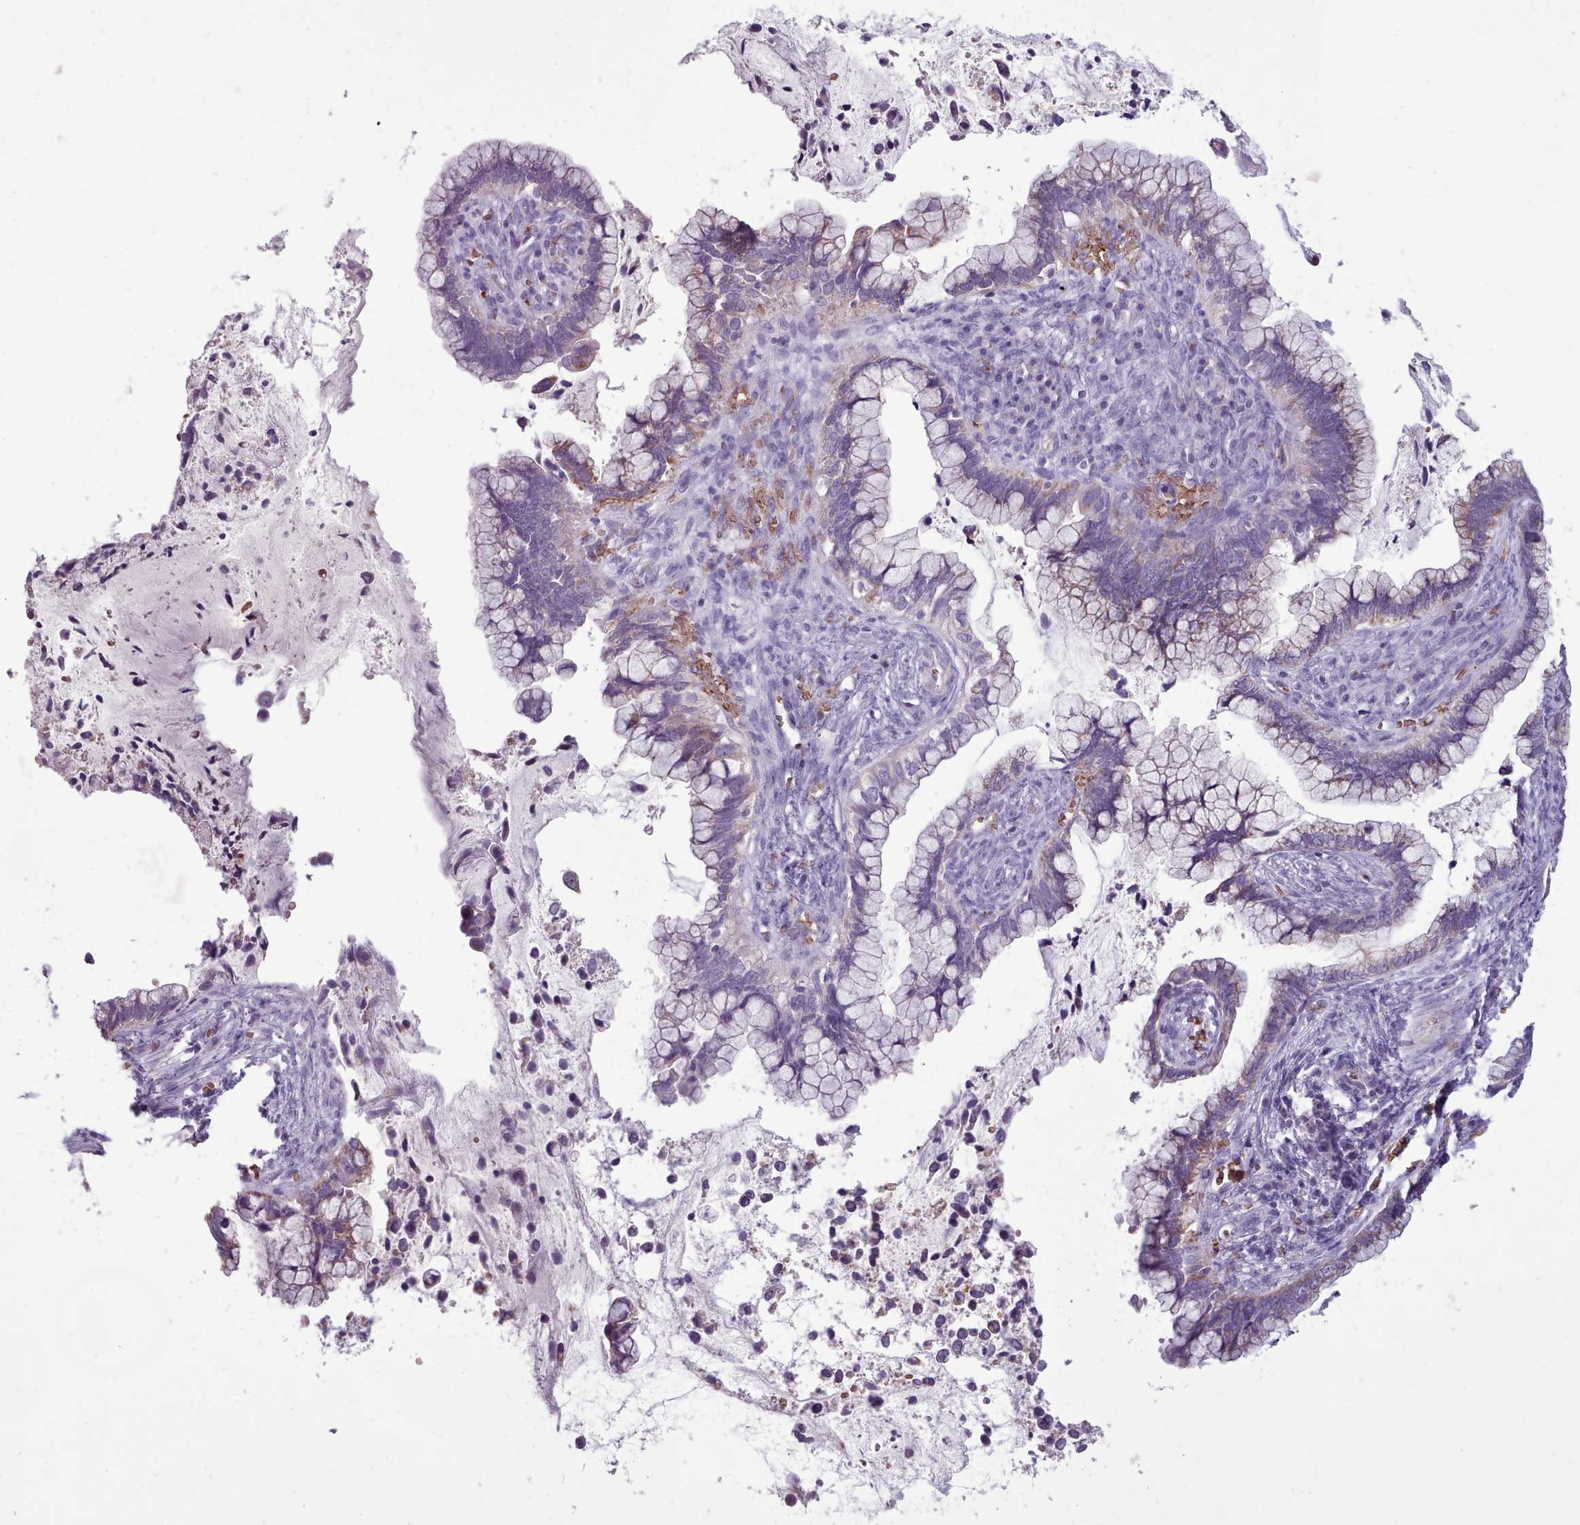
{"staining": {"intensity": "moderate", "quantity": "25%-75%", "location": "cytoplasmic/membranous"}, "tissue": "cervical cancer", "cell_type": "Tumor cells", "image_type": "cancer", "snomed": [{"axis": "morphology", "description": "Adenocarcinoma, NOS"}, {"axis": "topography", "description": "Cervix"}], "caption": "Adenocarcinoma (cervical) was stained to show a protein in brown. There is medium levels of moderate cytoplasmic/membranous positivity in approximately 25%-75% of tumor cells. The protein is shown in brown color, while the nuclei are stained blue.", "gene": "AK4", "patient": {"sex": "female", "age": 44}}